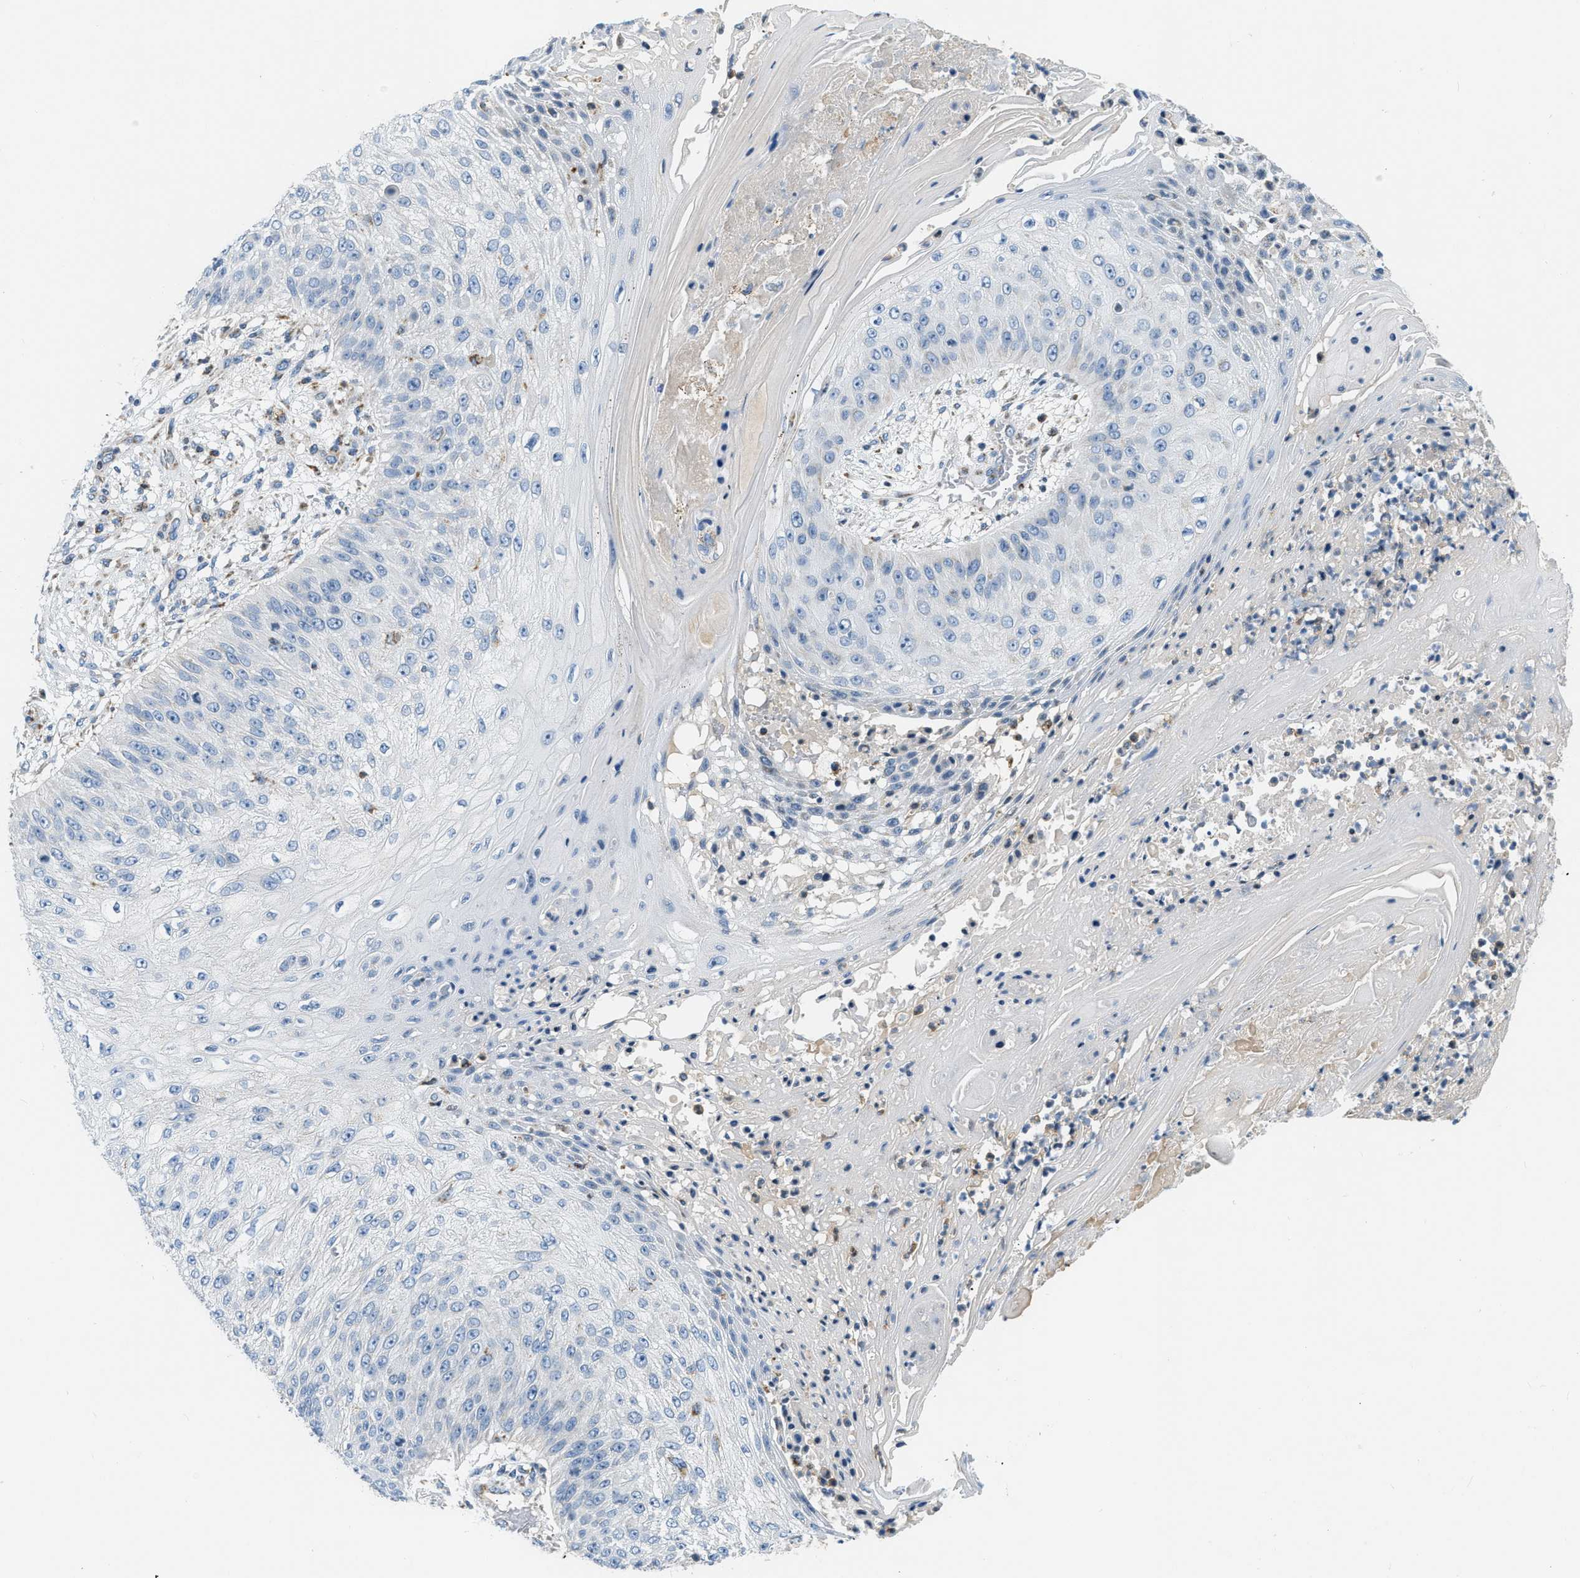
{"staining": {"intensity": "negative", "quantity": "none", "location": "none"}, "tissue": "skin cancer", "cell_type": "Tumor cells", "image_type": "cancer", "snomed": [{"axis": "morphology", "description": "Squamous cell carcinoma, NOS"}, {"axis": "topography", "description": "Skin"}], "caption": "Image shows no significant protein staining in tumor cells of skin cancer (squamous cell carcinoma).", "gene": "ACADVL", "patient": {"sex": "female", "age": 80}}